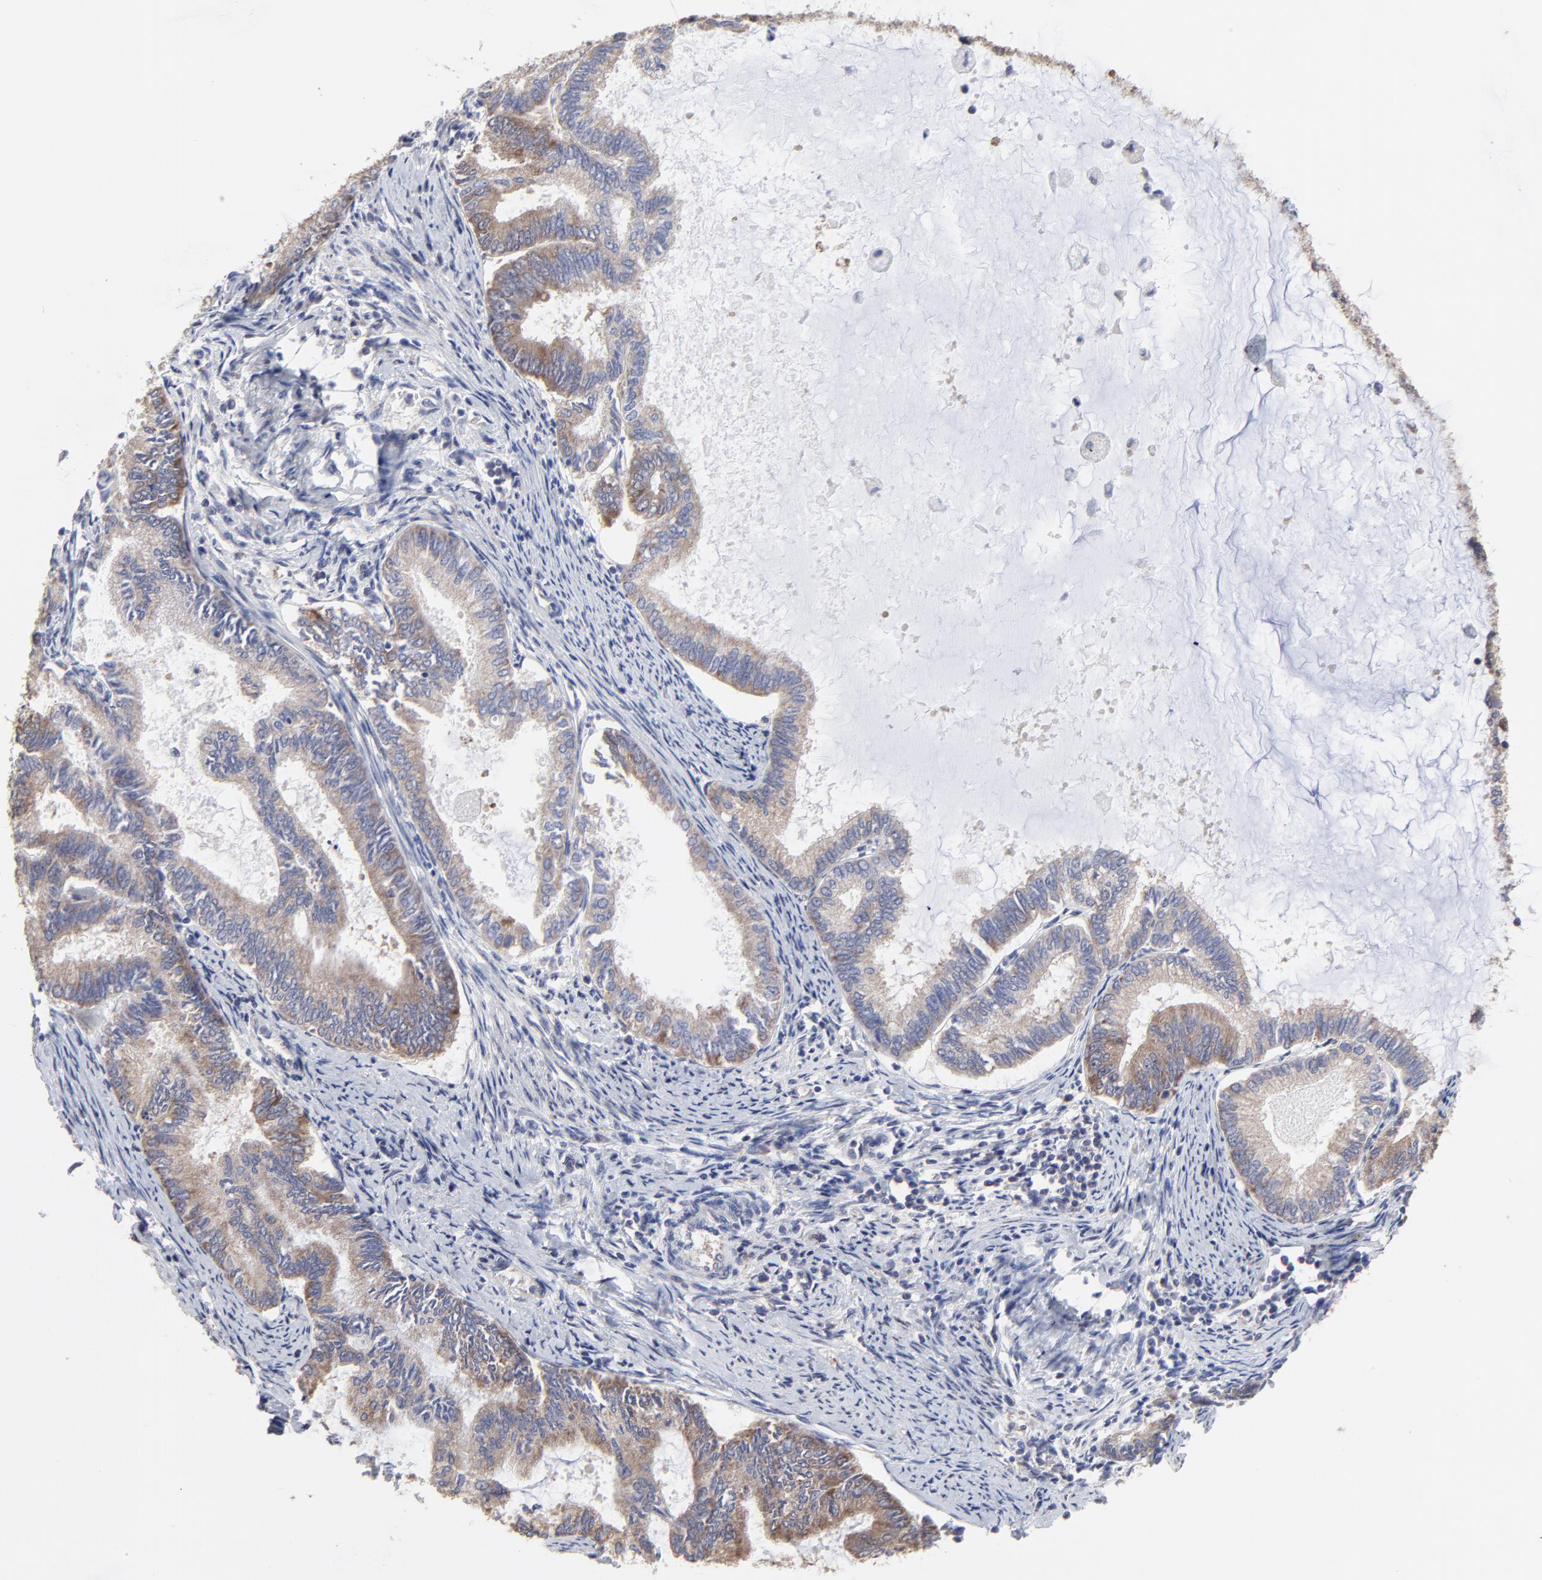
{"staining": {"intensity": "weak", "quantity": ">75%", "location": "cytoplasmic/membranous"}, "tissue": "endometrial cancer", "cell_type": "Tumor cells", "image_type": "cancer", "snomed": [{"axis": "morphology", "description": "Adenocarcinoma, NOS"}, {"axis": "topography", "description": "Endometrium"}], "caption": "Protein analysis of endometrial cancer (adenocarcinoma) tissue exhibits weak cytoplasmic/membranous staining in approximately >75% of tumor cells. Nuclei are stained in blue.", "gene": "CCT2", "patient": {"sex": "female", "age": 86}}